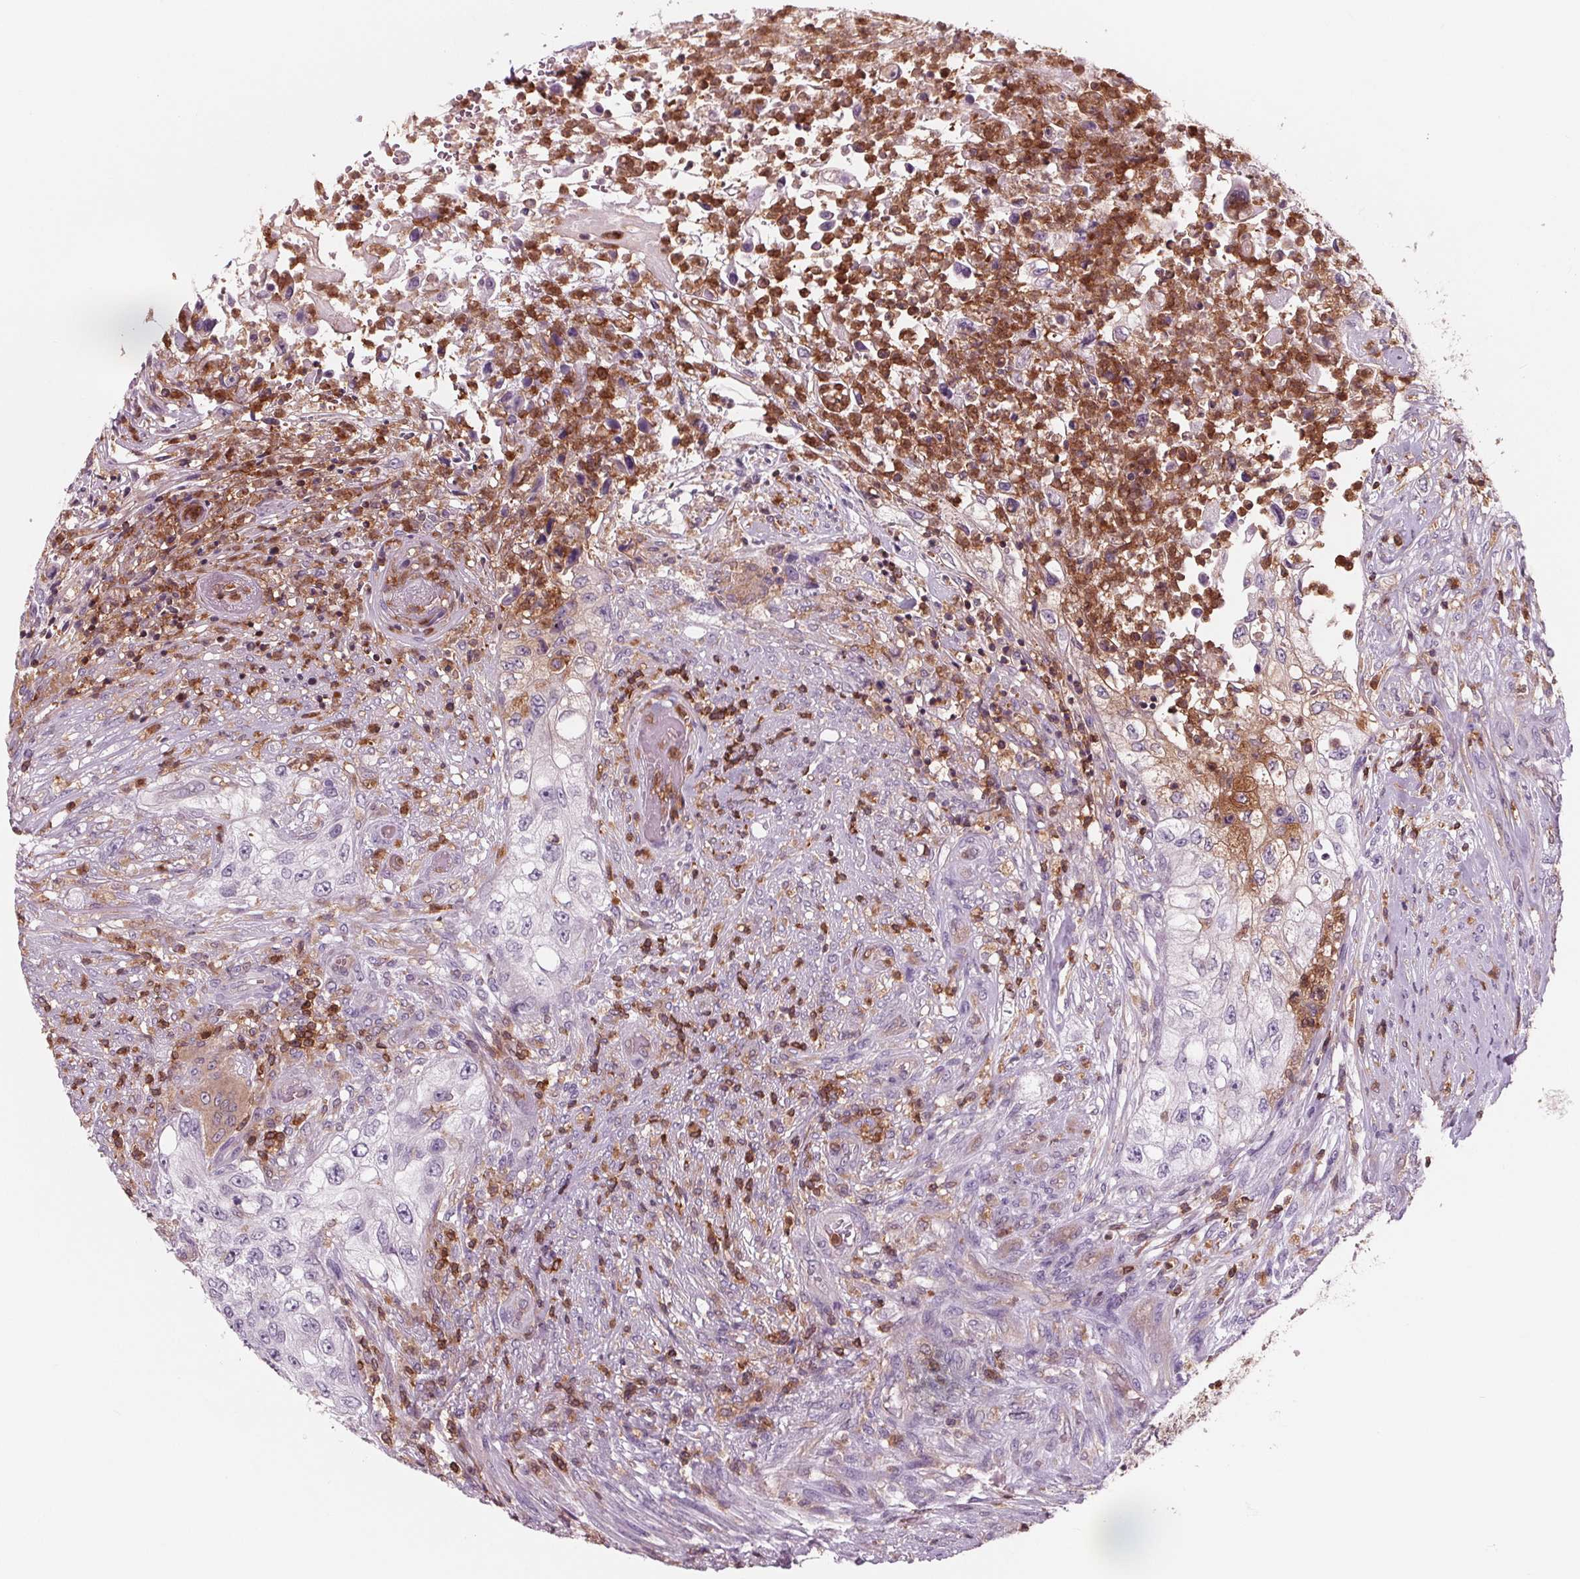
{"staining": {"intensity": "negative", "quantity": "none", "location": "none"}, "tissue": "urothelial cancer", "cell_type": "Tumor cells", "image_type": "cancer", "snomed": [{"axis": "morphology", "description": "Urothelial carcinoma, High grade"}, {"axis": "topography", "description": "Urinary bladder"}], "caption": "Protein analysis of urothelial cancer displays no significant positivity in tumor cells.", "gene": "ARHGAP25", "patient": {"sex": "female", "age": 60}}